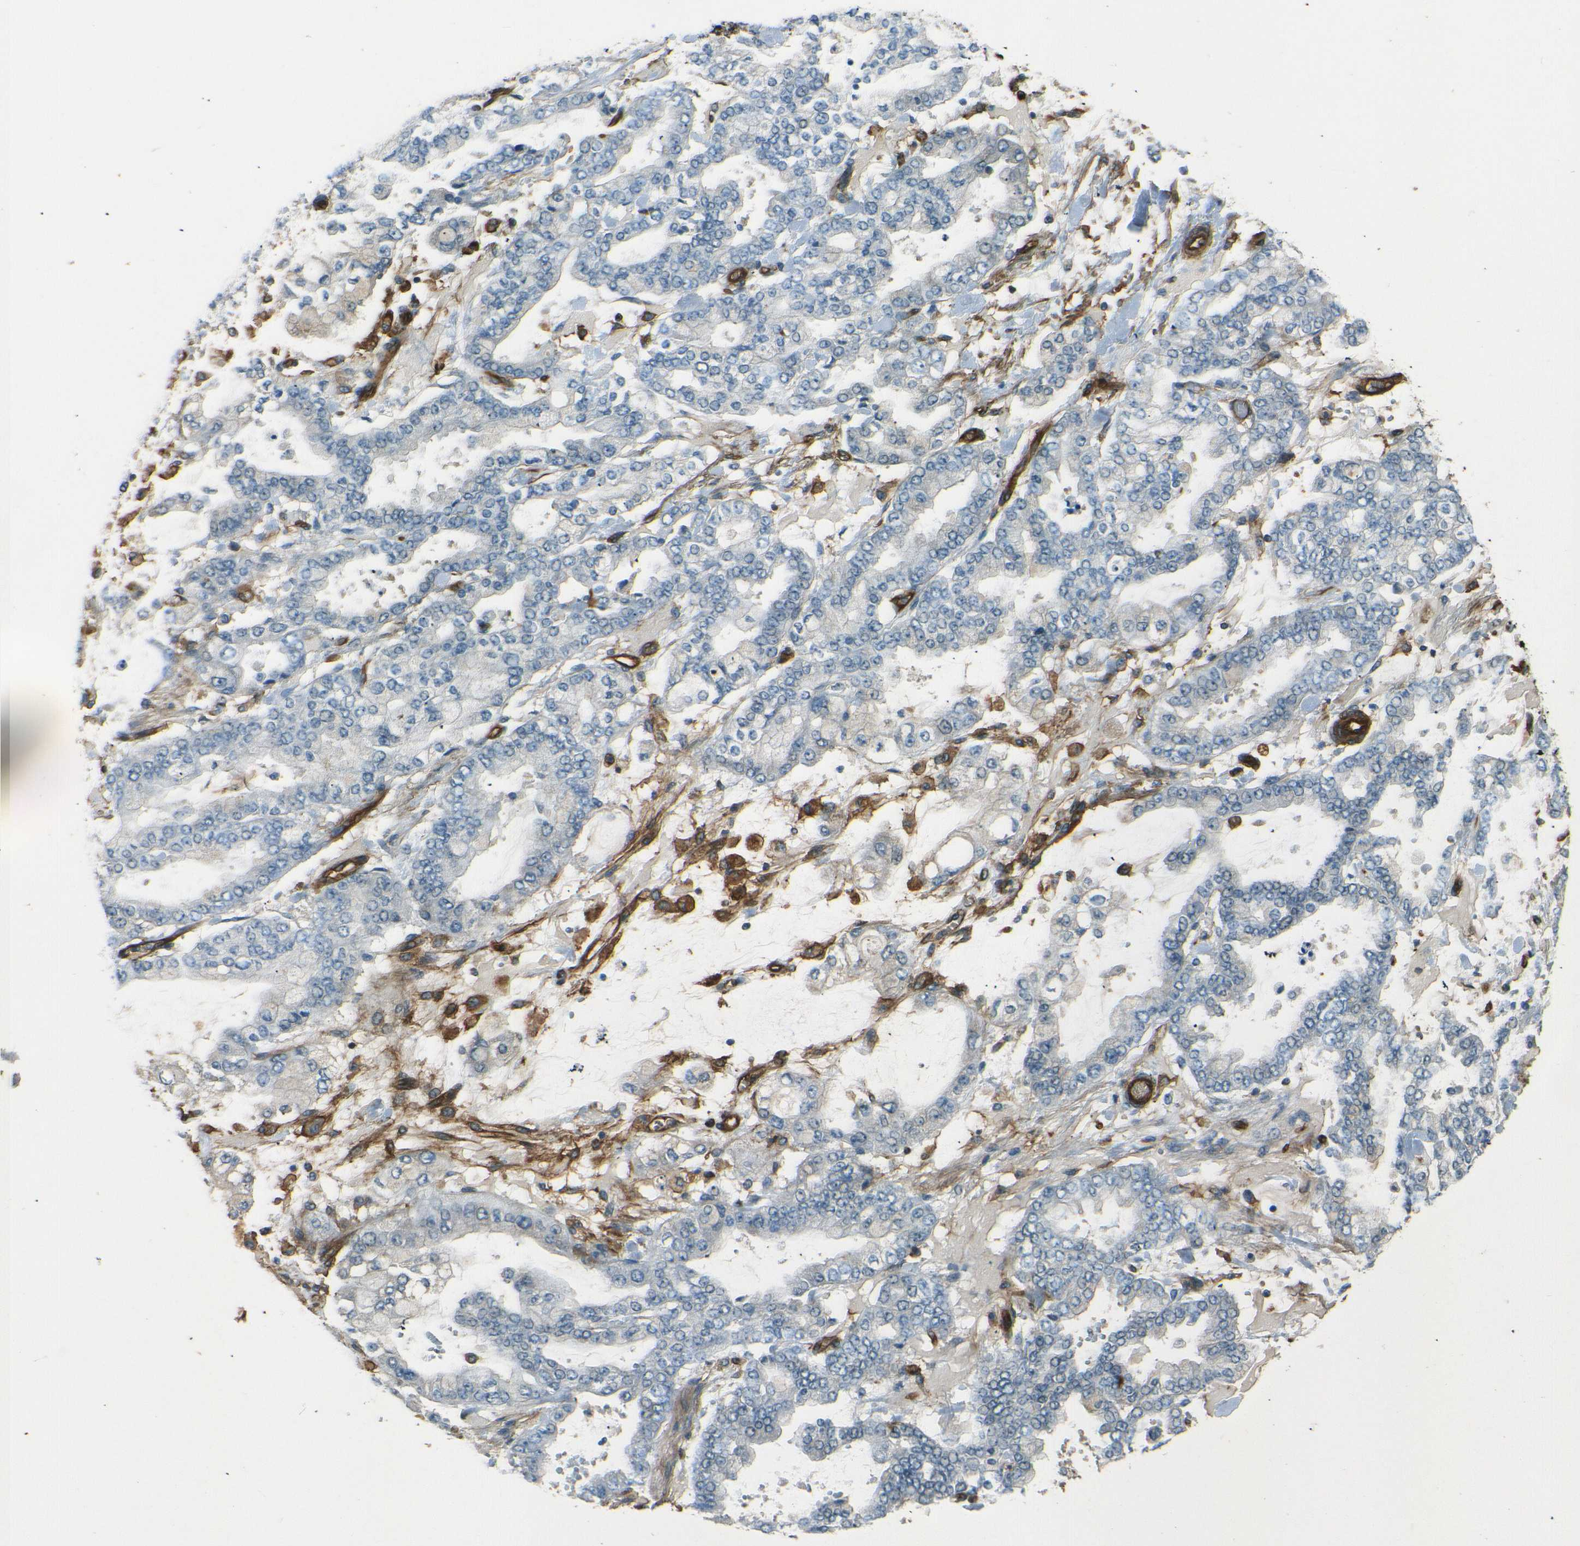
{"staining": {"intensity": "negative", "quantity": "none", "location": "none"}, "tissue": "stomach cancer", "cell_type": "Tumor cells", "image_type": "cancer", "snomed": [{"axis": "morphology", "description": "Normal tissue, NOS"}, {"axis": "morphology", "description": "Adenocarcinoma, NOS"}, {"axis": "topography", "description": "Stomach, upper"}, {"axis": "topography", "description": "Stomach"}], "caption": "An image of human adenocarcinoma (stomach) is negative for staining in tumor cells.", "gene": "ENTPD1", "patient": {"sex": "male", "age": 76}}